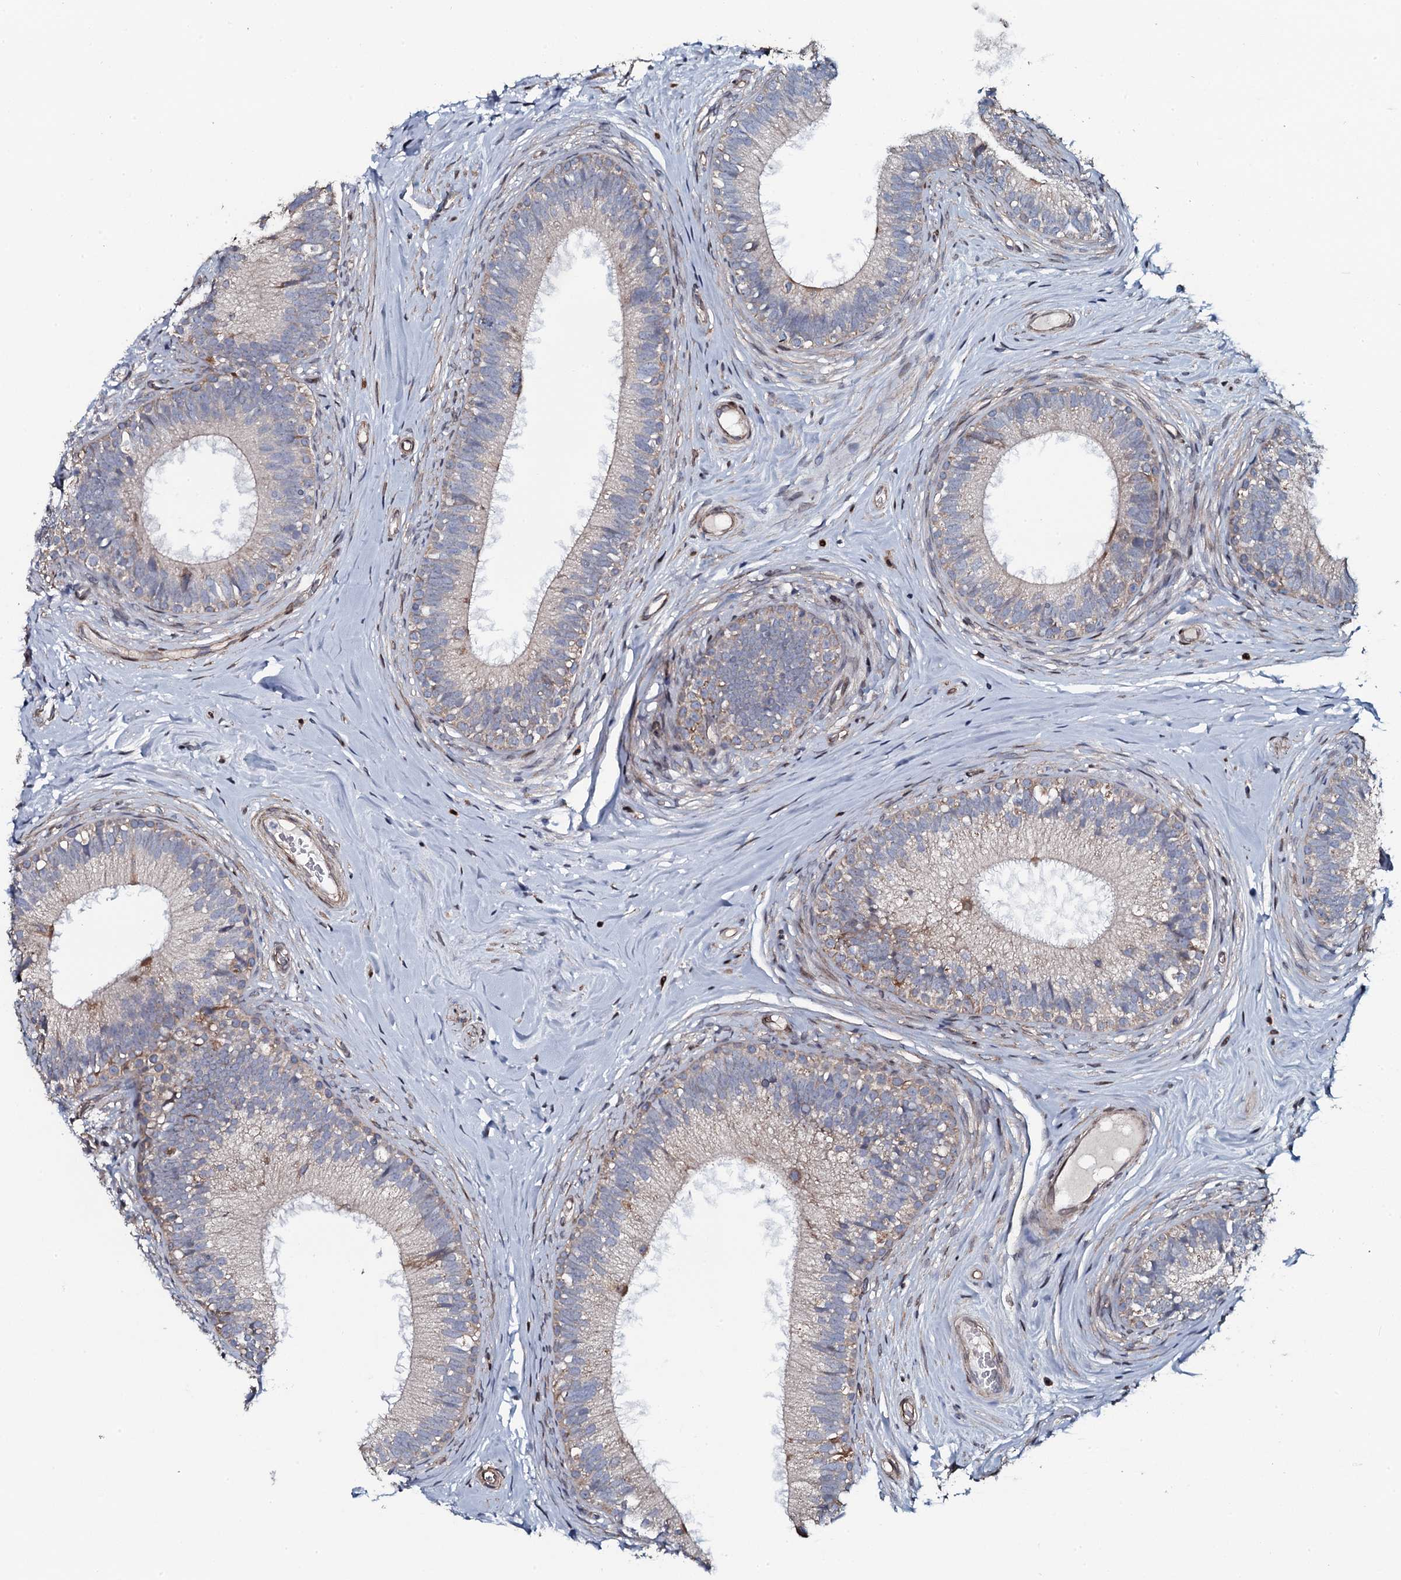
{"staining": {"intensity": "weak", "quantity": "<25%", "location": "cytoplasmic/membranous"}, "tissue": "epididymis", "cell_type": "Glandular cells", "image_type": "normal", "snomed": [{"axis": "morphology", "description": "Normal tissue, NOS"}, {"axis": "topography", "description": "Epididymis"}], "caption": "IHC micrograph of normal human epididymis stained for a protein (brown), which exhibits no staining in glandular cells. (Stains: DAB (3,3'-diaminobenzidine) immunohistochemistry (IHC) with hematoxylin counter stain, Microscopy: brightfield microscopy at high magnification).", "gene": "KCTD4", "patient": {"sex": "male", "age": 33}}